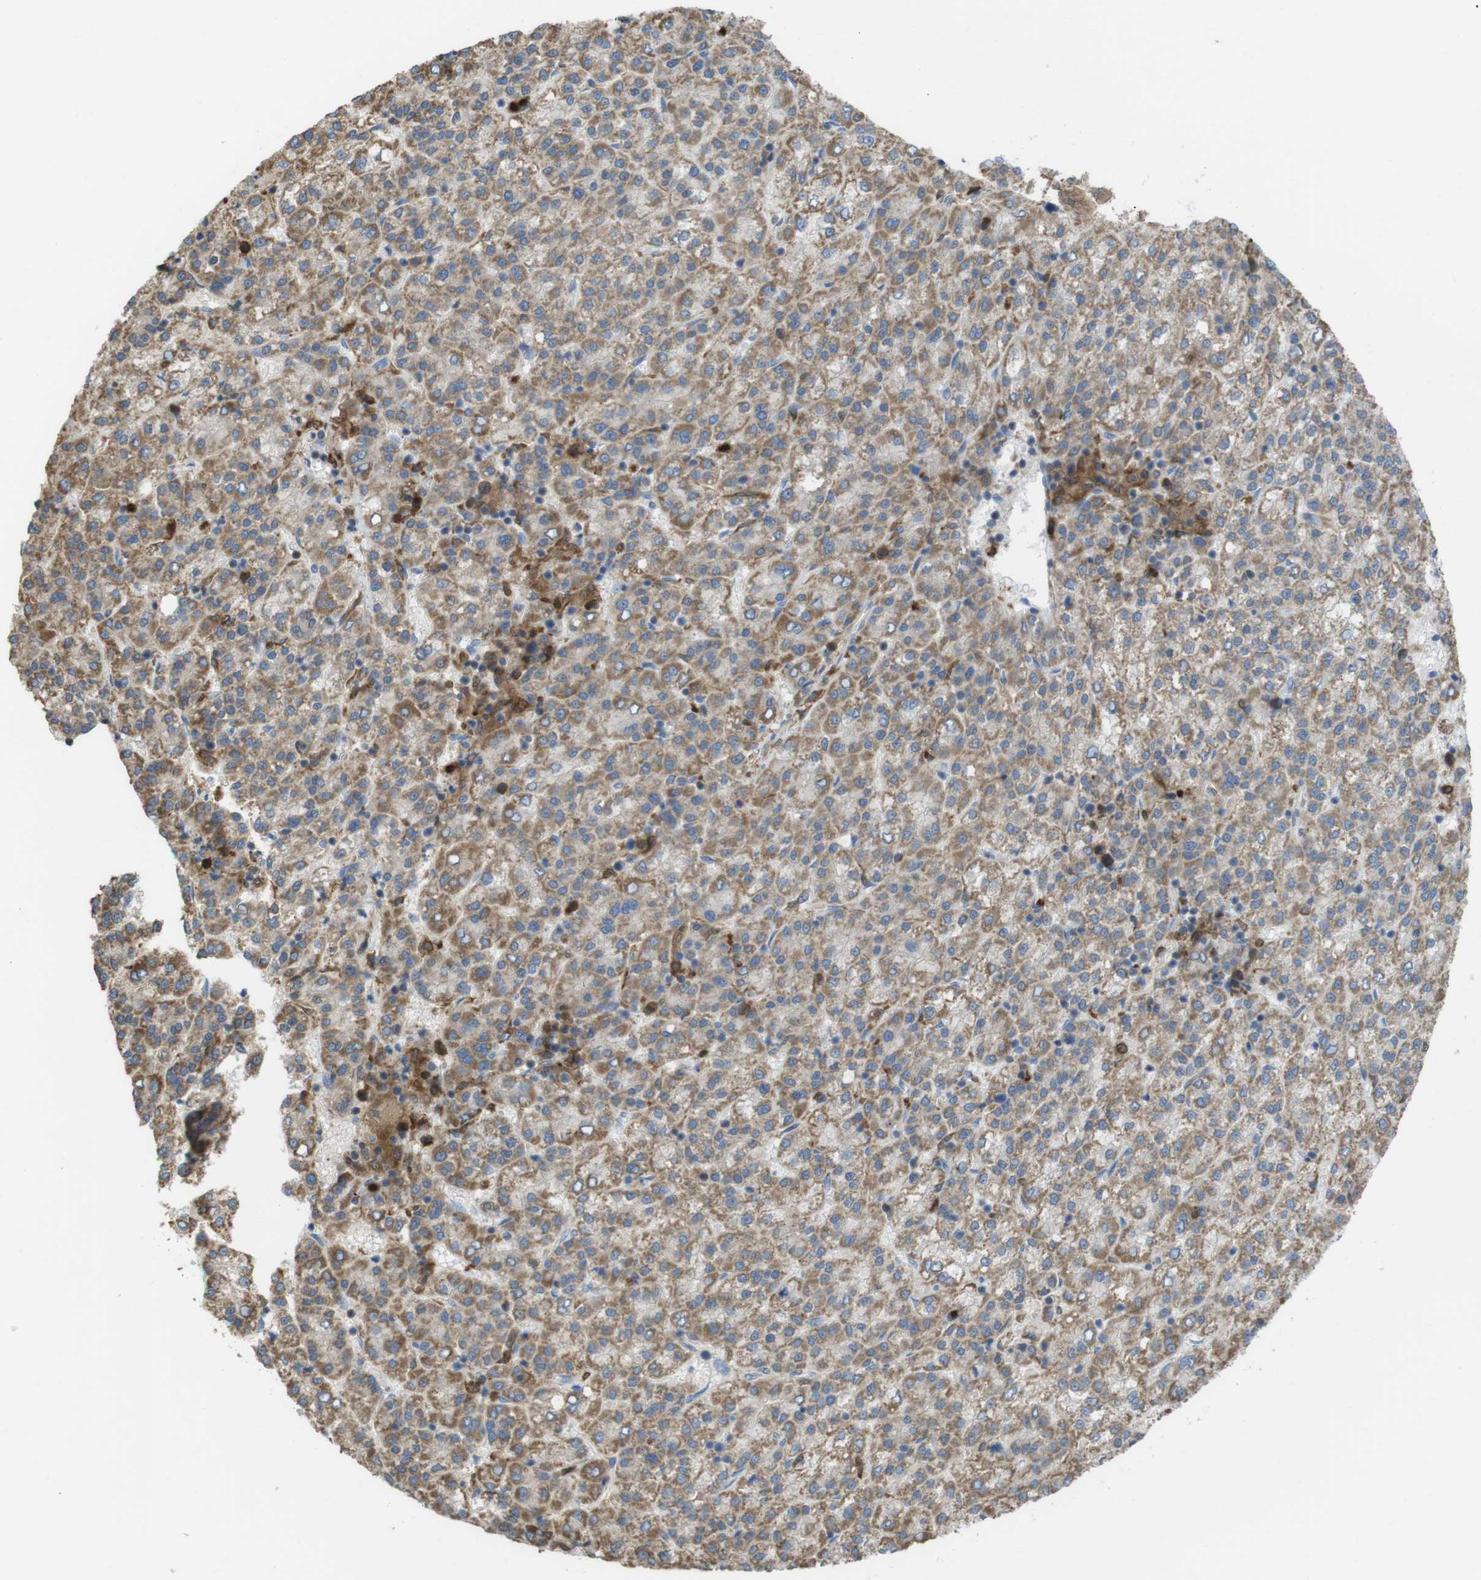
{"staining": {"intensity": "weak", "quantity": ">75%", "location": "cytoplasmic/membranous"}, "tissue": "liver cancer", "cell_type": "Tumor cells", "image_type": "cancer", "snomed": [{"axis": "morphology", "description": "Carcinoma, Hepatocellular, NOS"}, {"axis": "topography", "description": "Liver"}], "caption": "Immunohistochemical staining of human liver cancer (hepatocellular carcinoma) shows weak cytoplasmic/membranous protein staining in about >75% of tumor cells. (DAB (3,3'-diaminobenzidine) IHC, brown staining for protein, blue staining for nuclei).", "gene": "PRKCD", "patient": {"sex": "female", "age": 58}}